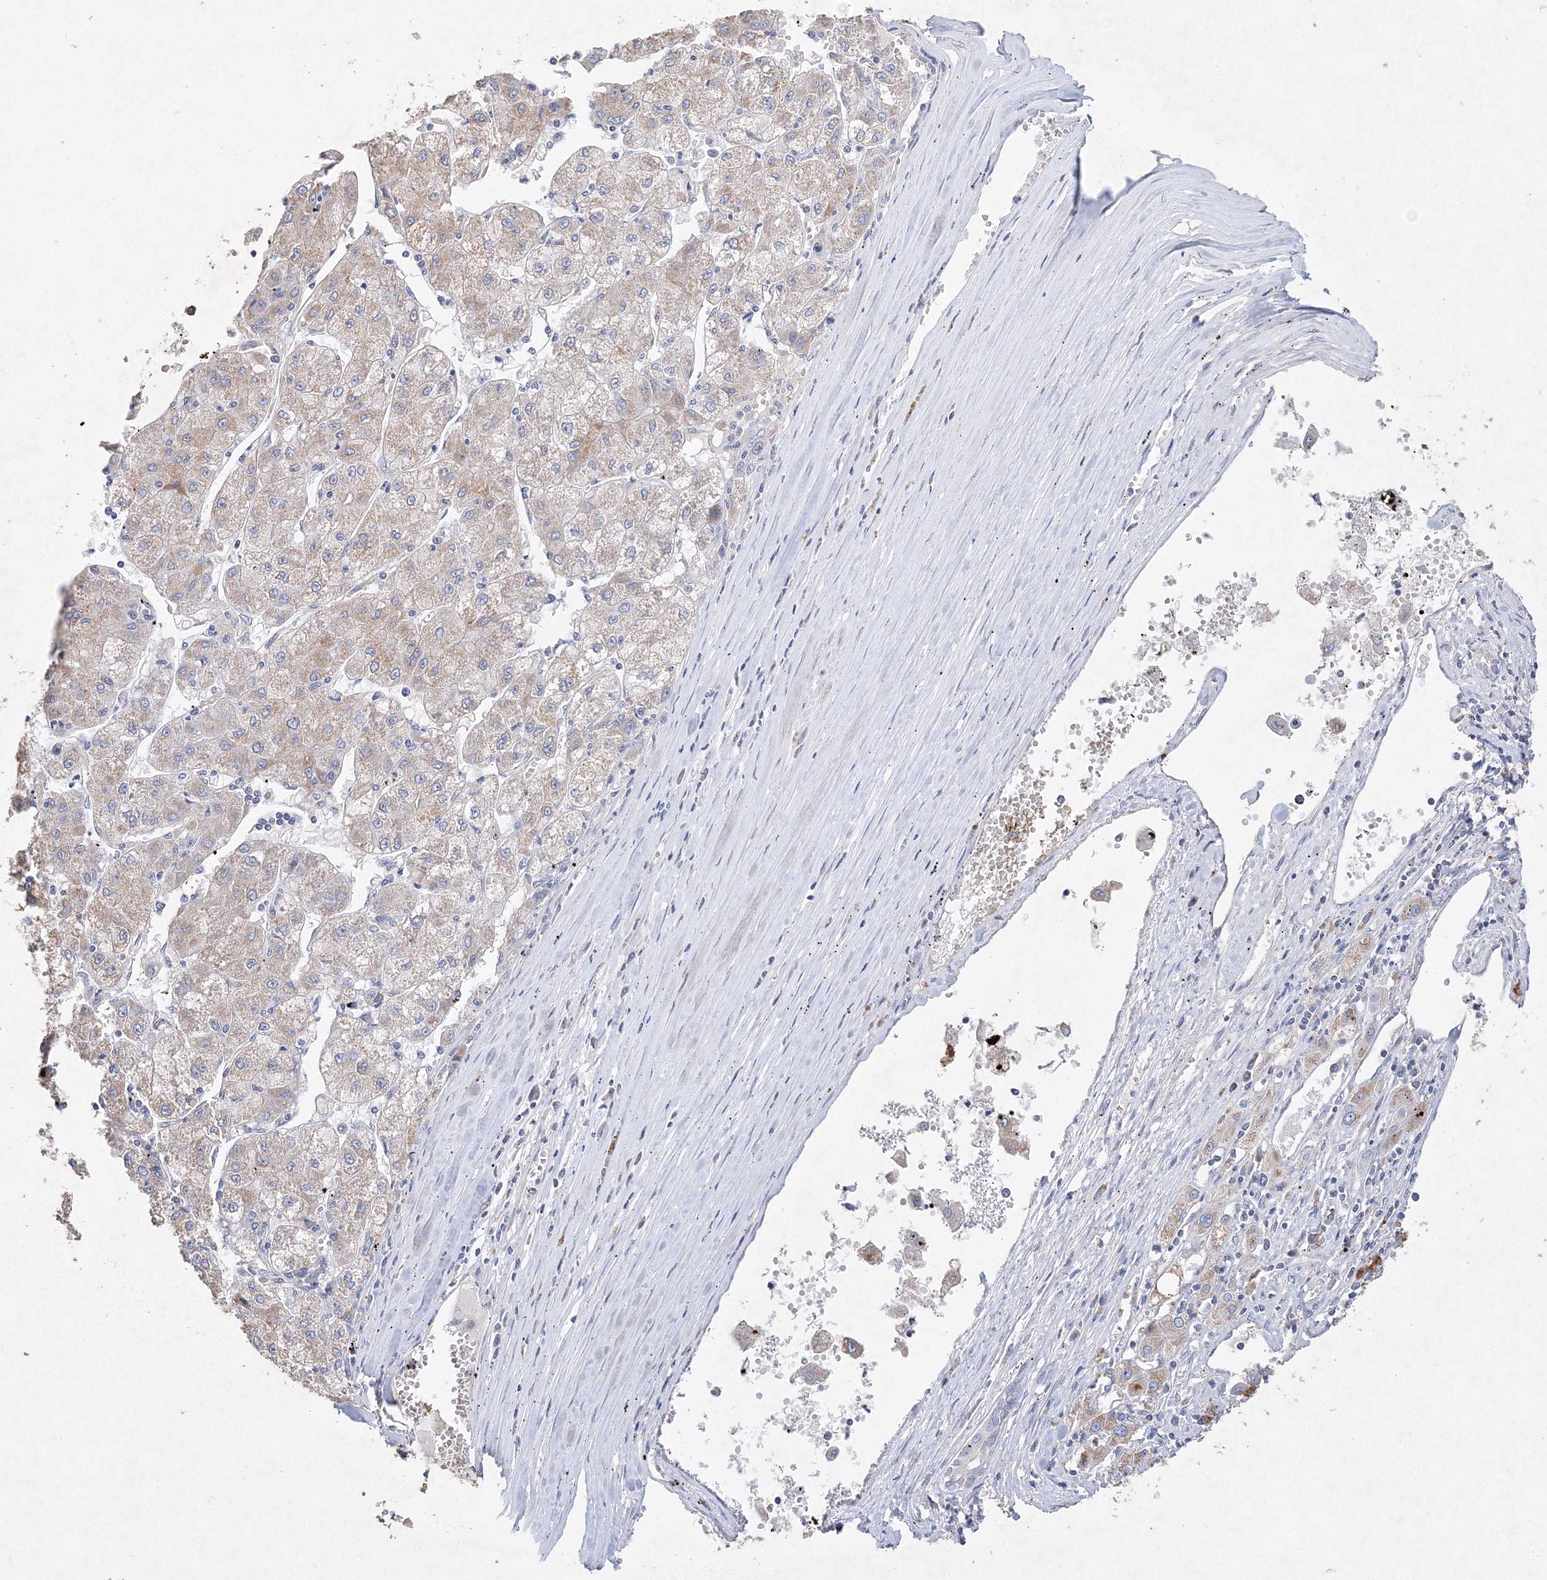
{"staining": {"intensity": "weak", "quantity": "<25%", "location": "cytoplasmic/membranous"}, "tissue": "liver cancer", "cell_type": "Tumor cells", "image_type": "cancer", "snomed": [{"axis": "morphology", "description": "Carcinoma, Hepatocellular, NOS"}, {"axis": "topography", "description": "Liver"}], "caption": "This is a histopathology image of IHC staining of liver cancer, which shows no expression in tumor cells.", "gene": "GLS", "patient": {"sex": "male", "age": 72}}